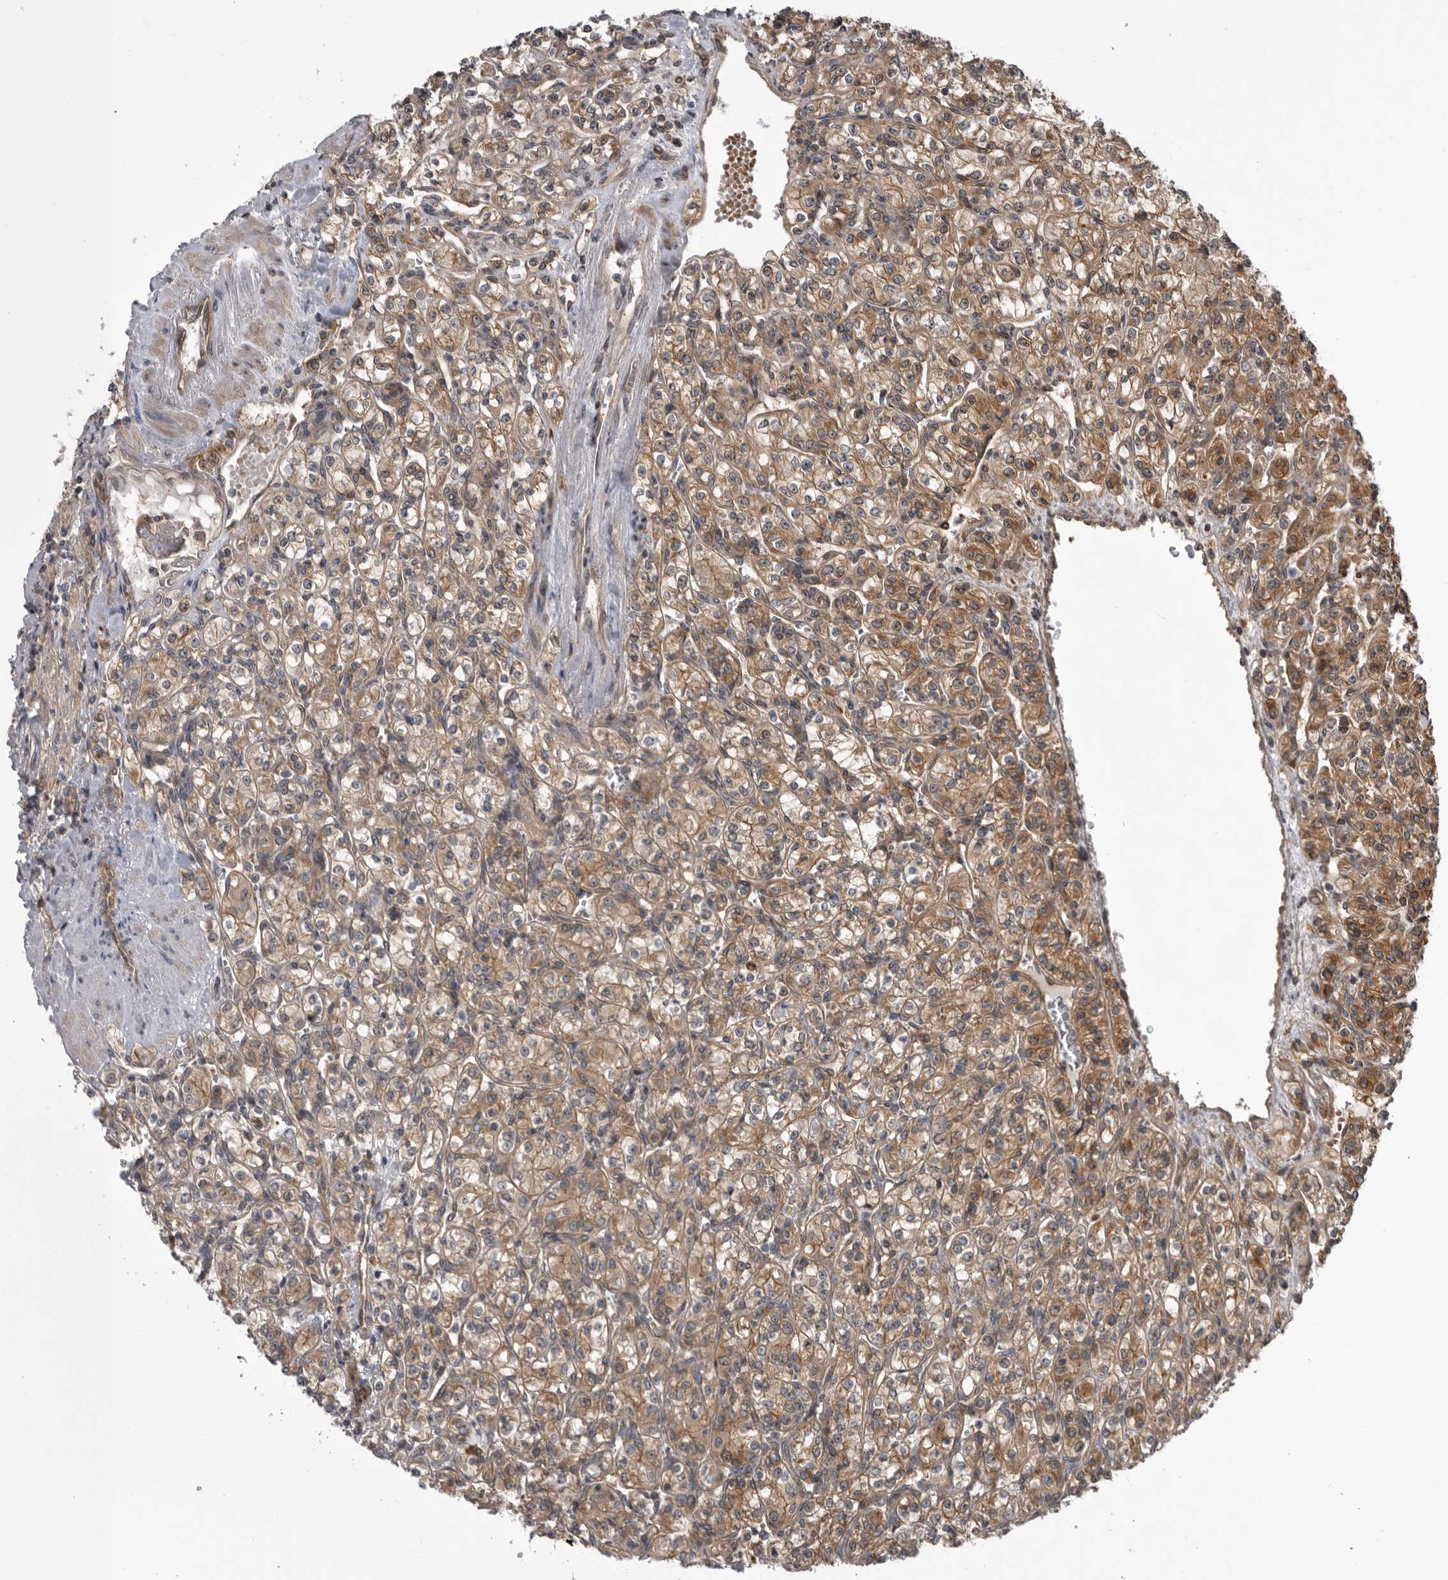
{"staining": {"intensity": "moderate", "quantity": ">75%", "location": "cytoplasmic/membranous"}, "tissue": "renal cancer", "cell_type": "Tumor cells", "image_type": "cancer", "snomed": [{"axis": "morphology", "description": "Adenocarcinoma, NOS"}, {"axis": "topography", "description": "Kidney"}], "caption": "High-magnification brightfield microscopy of adenocarcinoma (renal) stained with DAB (3,3'-diaminobenzidine) (brown) and counterstained with hematoxylin (blue). tumor cells exhibit moderate cytoplasmic/membranous positivity is seen in approximately>75% of cells. (brown staining indicates protein expression, while blue staining denotes nuclei).", "gene": "RAB3GAP2", "patient": {"sex": "male", "age": 77}}